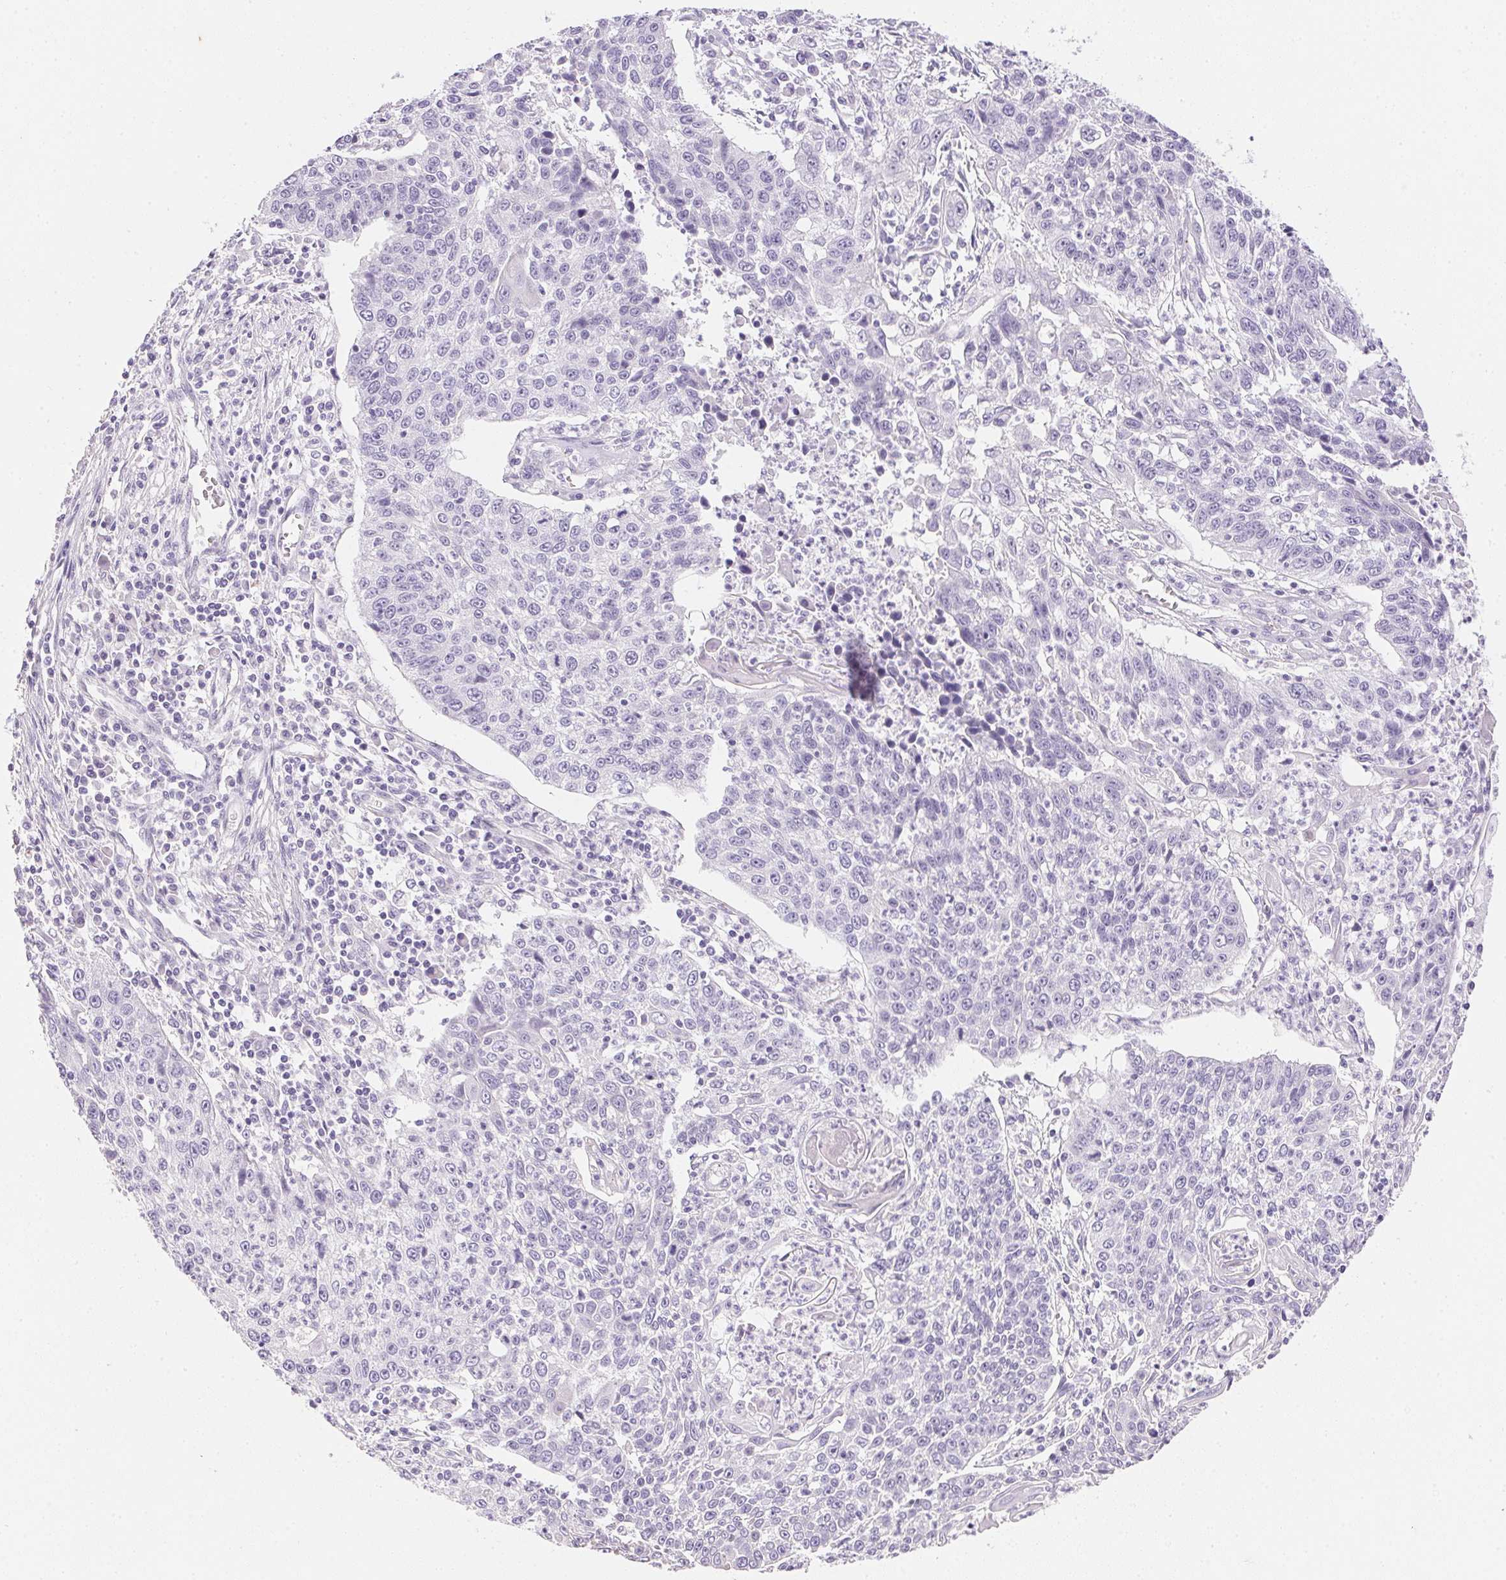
{"staining": {"intensity": "negative", "quantity": "none", "location": "none"}, "tissue": "lung cancer", "cell_type": "Tumor cells", "image_type": "cancer", "snomed": [{"axis": "morphology", "description": "Squamous cell carcinoma, NOS"}, {"axis": "morphology", "description": "Squamous cell carcinoma, metastatic, NOS"}, {"axis": "topography", "description": "Lung"}, {"axis": "topography", "description": "Pleura, NOS"}], "caption": "The immunohistochemistry photomicrograph has no significant staining in tumor cells of squamous cell carcinoma (lung) tissue.", "gene": "KCNE2", "patient": {"sex": "male", "age": 72}}